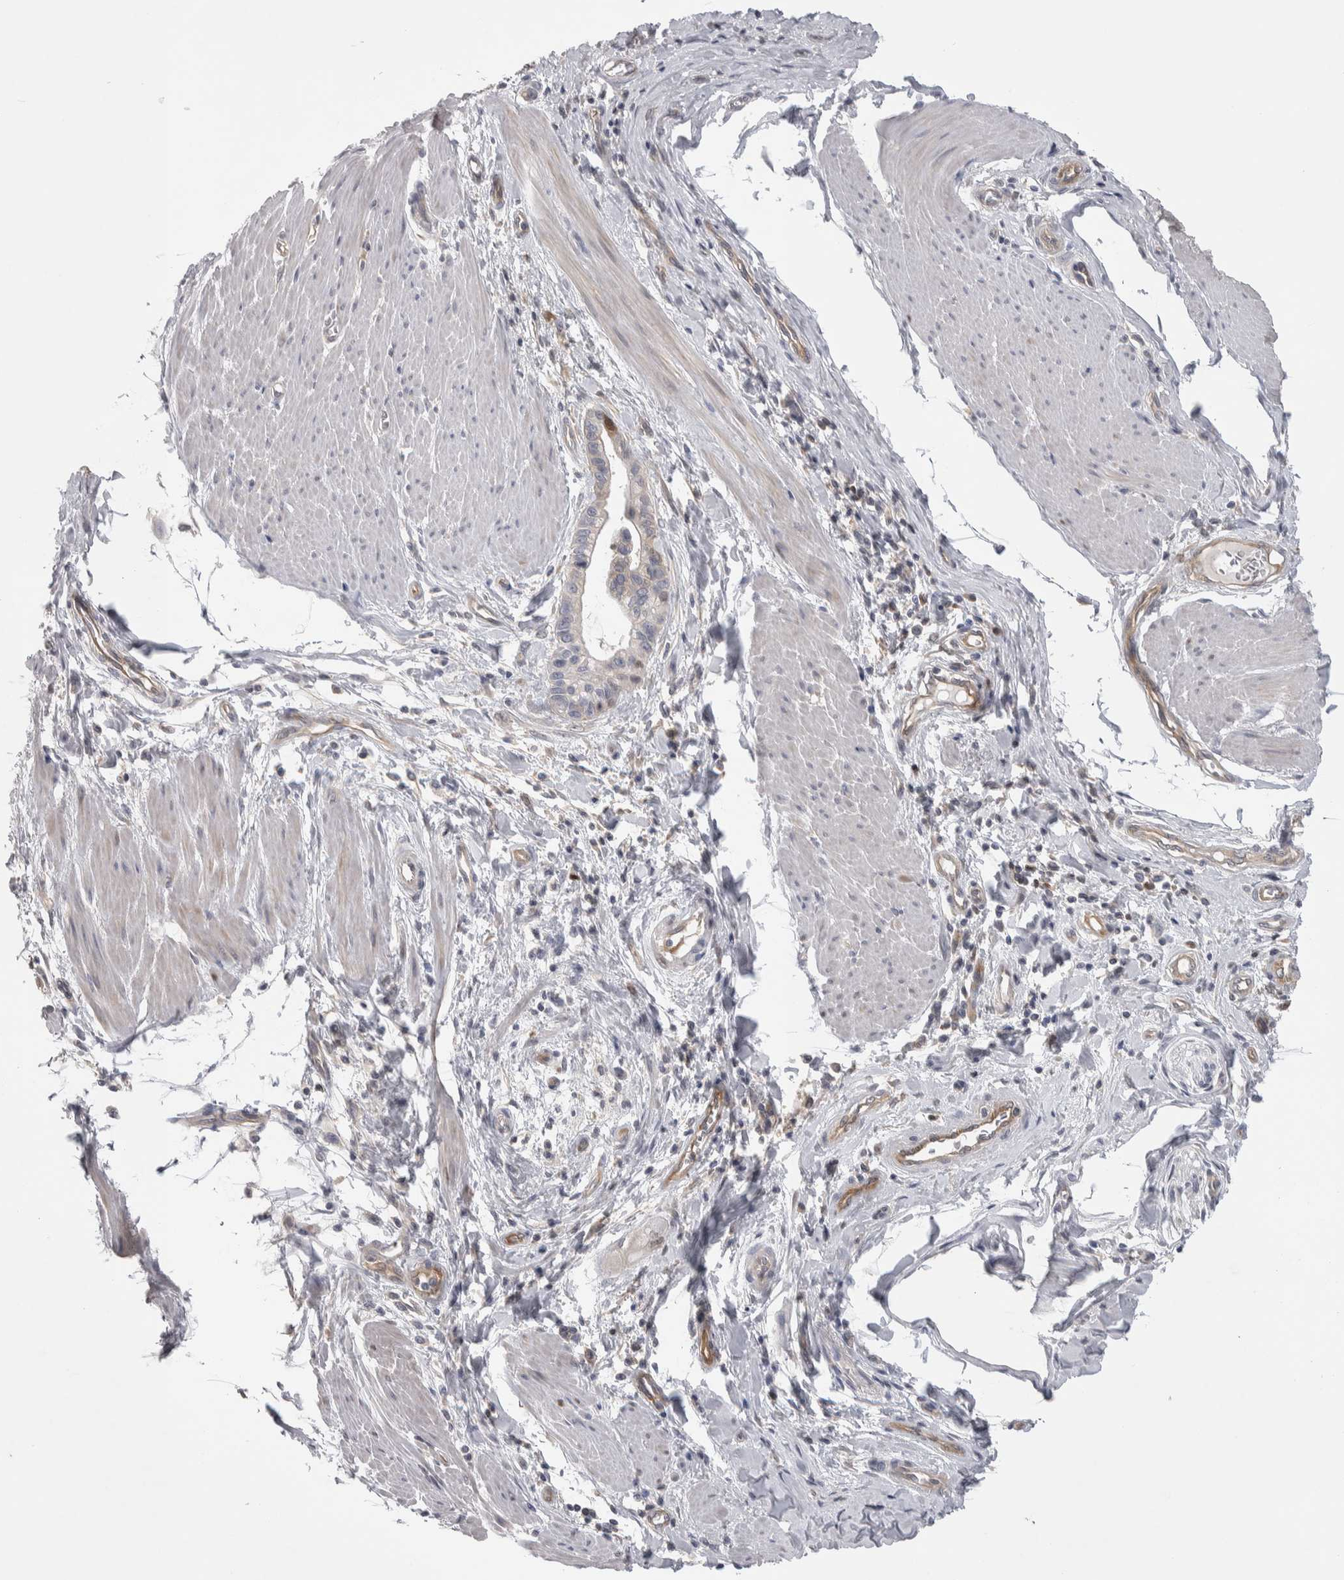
{"staining": {"intensity": "weak", "quantity": "<25%", "location": "cytoplasmic/membranous"}, "tissue": "pancreatic cancer", "cell_type": "Tumor cells", "image_type": "cancer", "snomed": [{"axis": "morphology", "description": "Adenocarcinoma, NOS"}, {"axis": "topography", "description": "Pancreas"}], "caption": "Protein analysis of pancreatic cancer demonstrates no significant expression in tumor cells.", "gene": "NFKB2", "patient": {"sex": "male", "age": 74}}